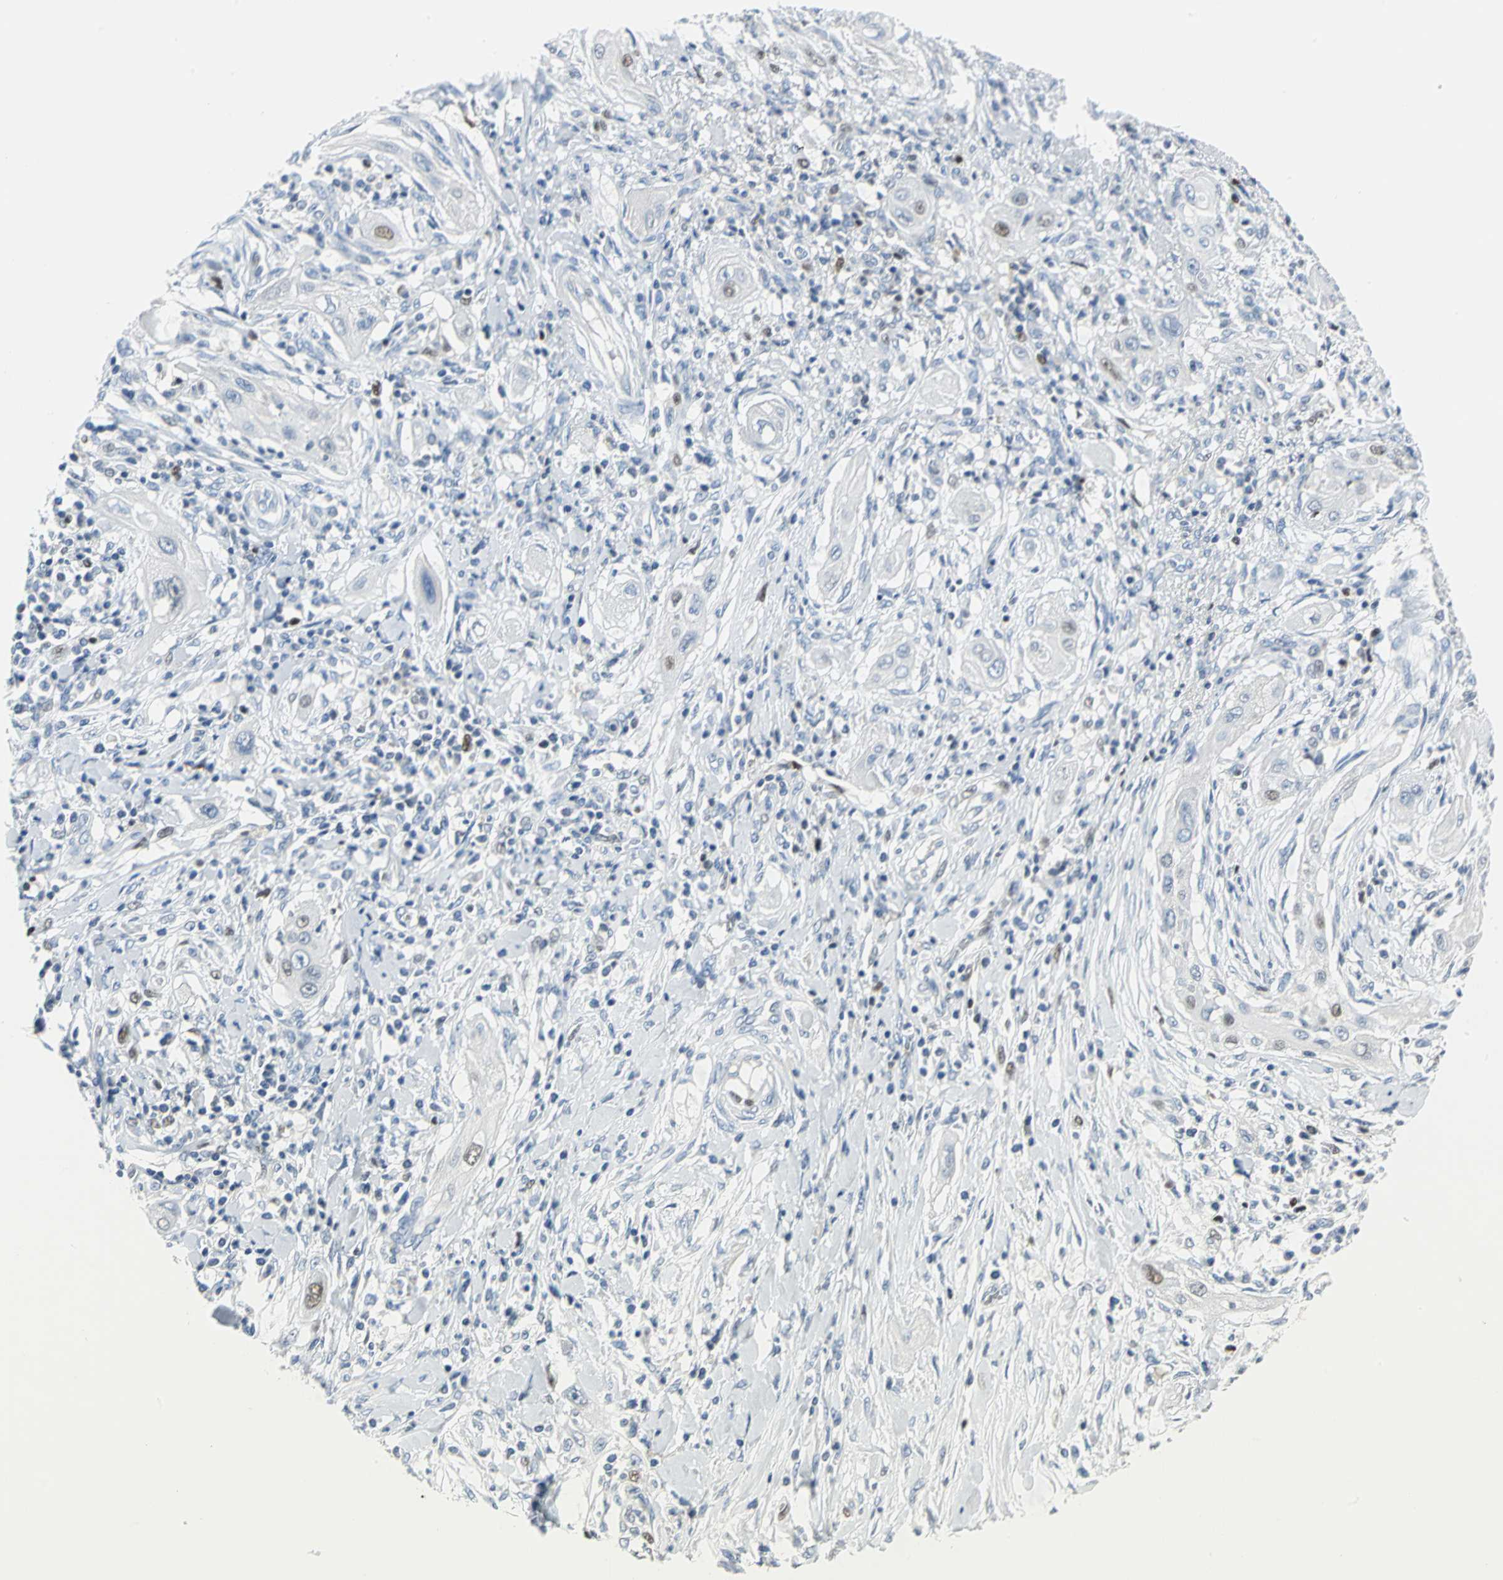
{"staining": {"intensity": "moderate", "quantity": "<25%", "location": "nuclear"}, "tissue": "lung cancer", "cell_type": "Tumor cells", "image_type": "cancer", "snomed": [{"axis": "morphology", "description": "Squamous cell carcinoma, NOS"}, {"axis": "topography", "description": "Lung"}], "caption": "Protein expression by IHC demonstrates moderate nuclear expression in about <25% of tumor cells in squamous cell carcinoma (lung). Nuclei are stained in blue.", "gene": "MCM4", "patient": {"sex": "female", "age": 47}}